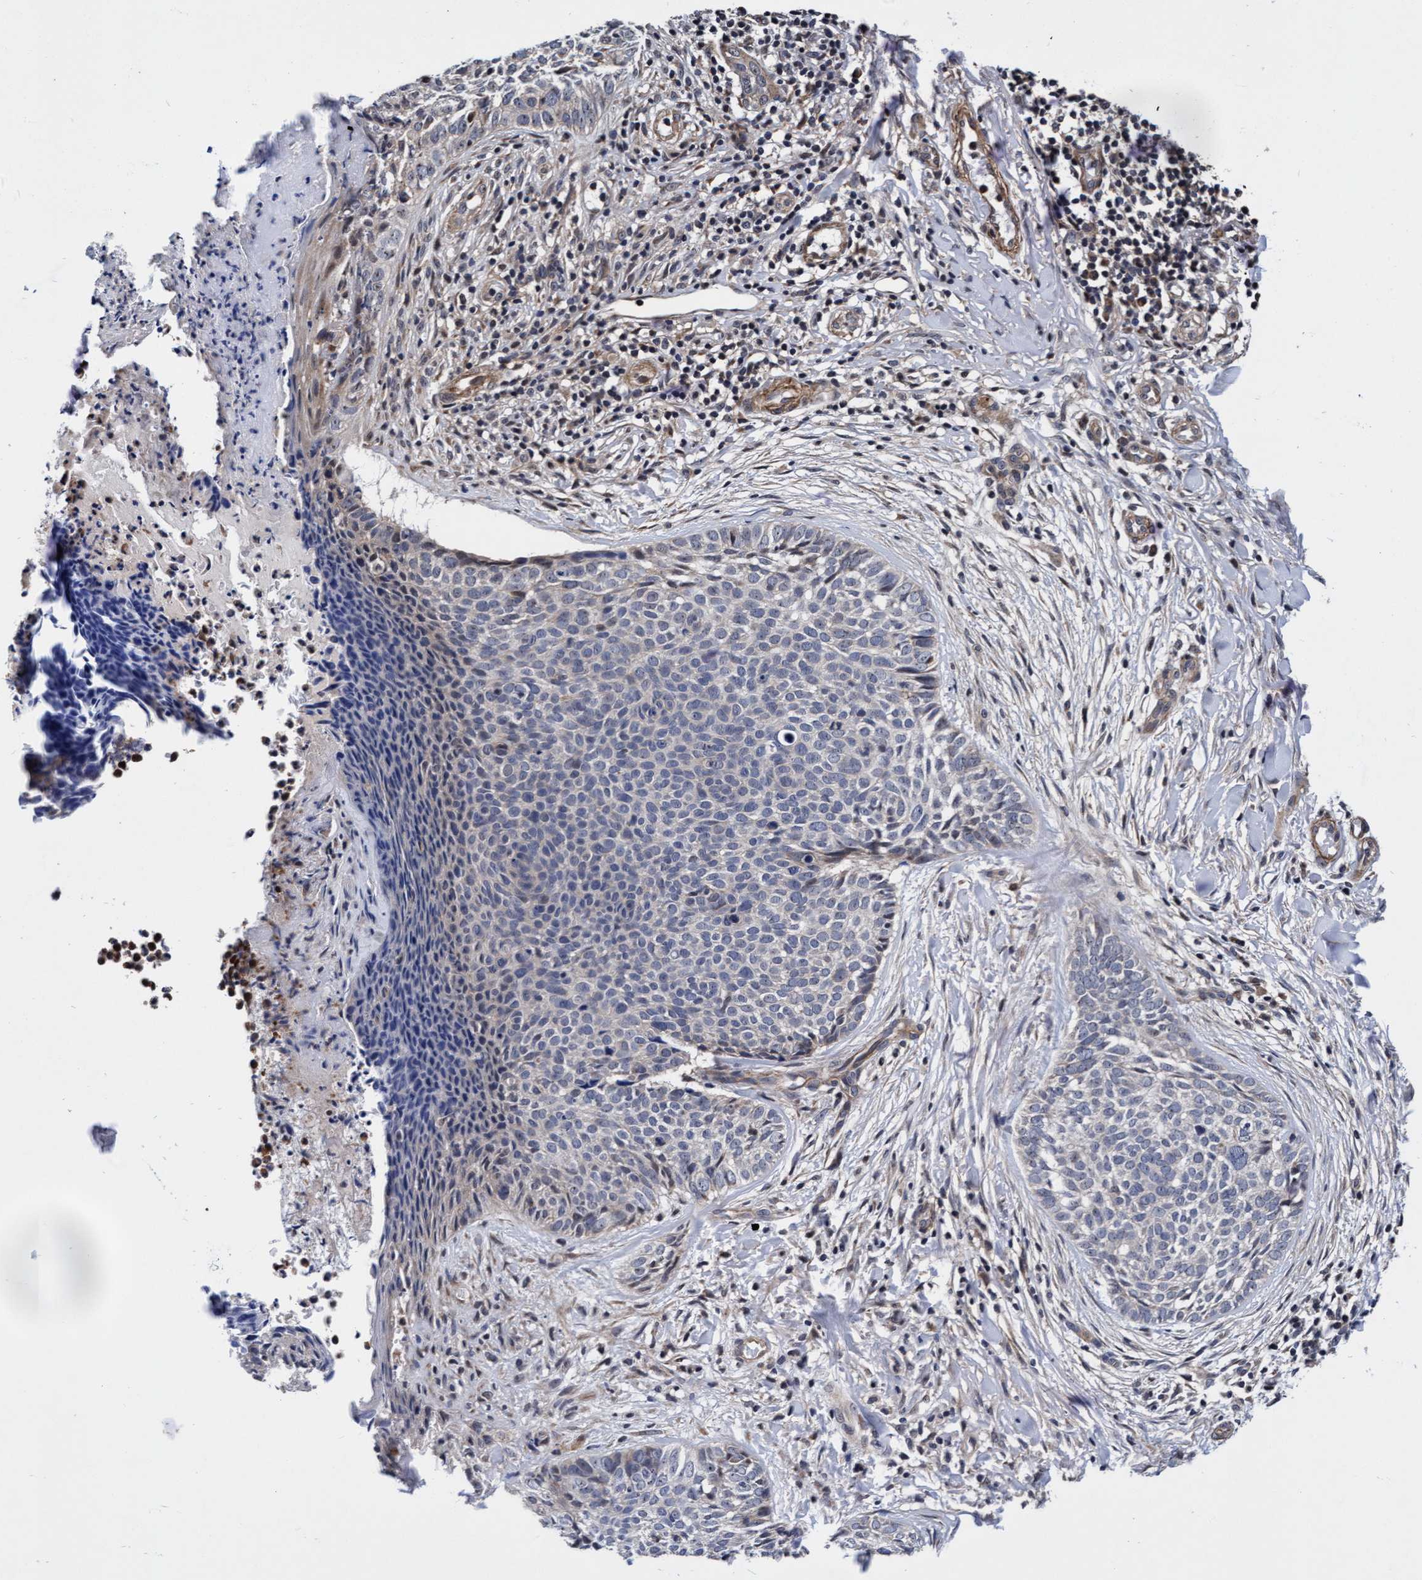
{"staining": {"intensity": "weak", "quantity": "<25%", "location": "cytoplasmic/membranous"}, "tissue": "skin cancer", "cell_type": "Tumor cells", "image_type": "cancer", "snomed": [{"axis": "morphology", "description": "Normal tissue, NOS"}, {"axis": "morphology", "description": "Basal cell carcinoma"}, {"axis": "topography", "description": "Skin"}], "caption": "Immunohistochemistry (IHC) histopathology image of skin cancer (basal cell carcinoma) stained for a protein (brown), which displays no expression in tumor cells. (Brightfield microscopy of DAB immunohistochemistry (IHC) at high magnification).", "gene": "EFCAB13", "patient": {"sex": "male", "age": 67}}